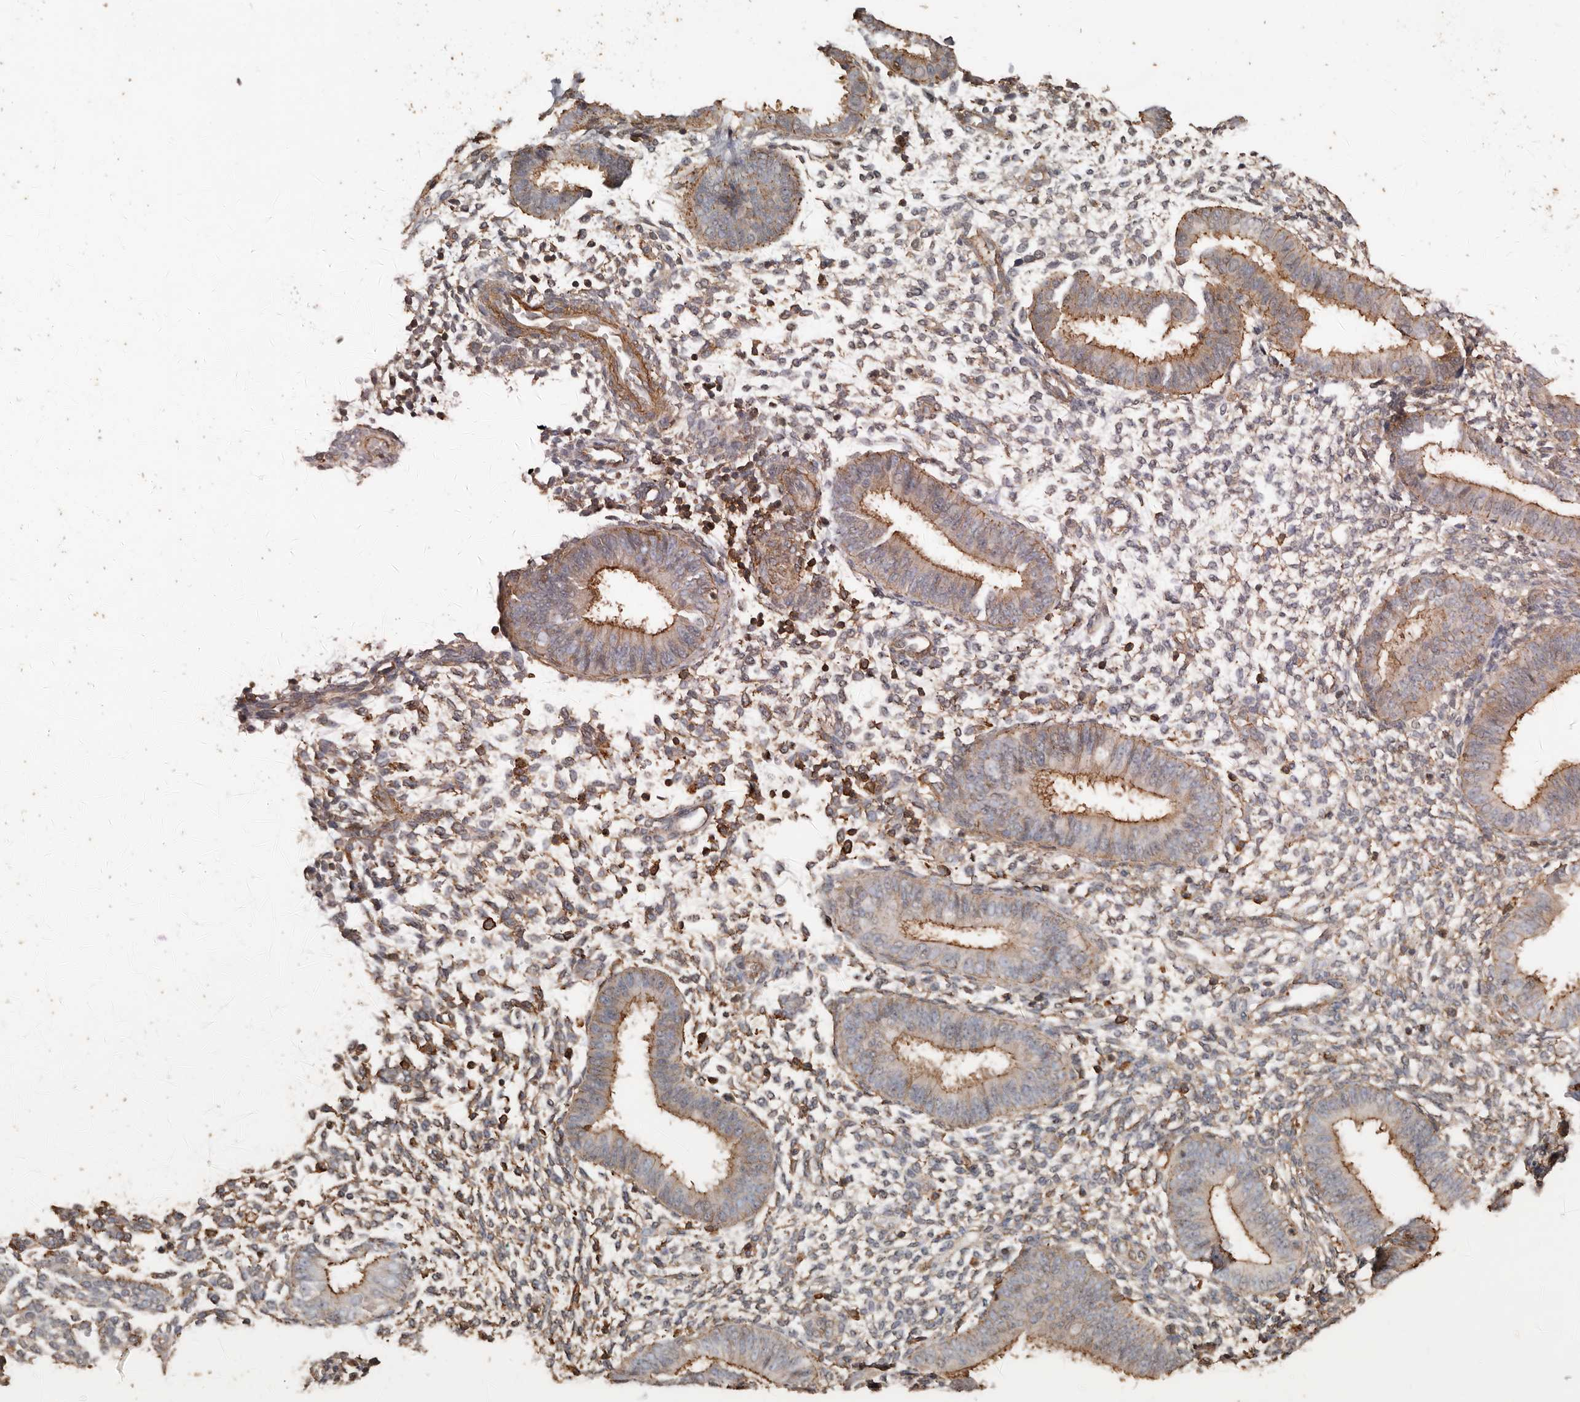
{"staining": {"intensity": "weak", "quantity": "25%-75%", "location": "cytoplasmic/membranous"}, "tissue": "endometrium", "cell_type": "Cells in endometrial stroma", "image_type": "normal", "snomed": [{"axis": "morphology", "description": "Normal tissue, NOS"}, {"axis": "topography", "description": "Uterus"}, {"axis": "topography", "description": "Endometrium"}], "caption": "Immunohistochemical staining of normal endometrium shows 25%-75% levels of weak cytoplasmic/membranous protein expression in approximately 25%-75% of cells in endometrial stroma.", "gene": "GSK3A", "patient": {"sex": "female", "age": 48}}